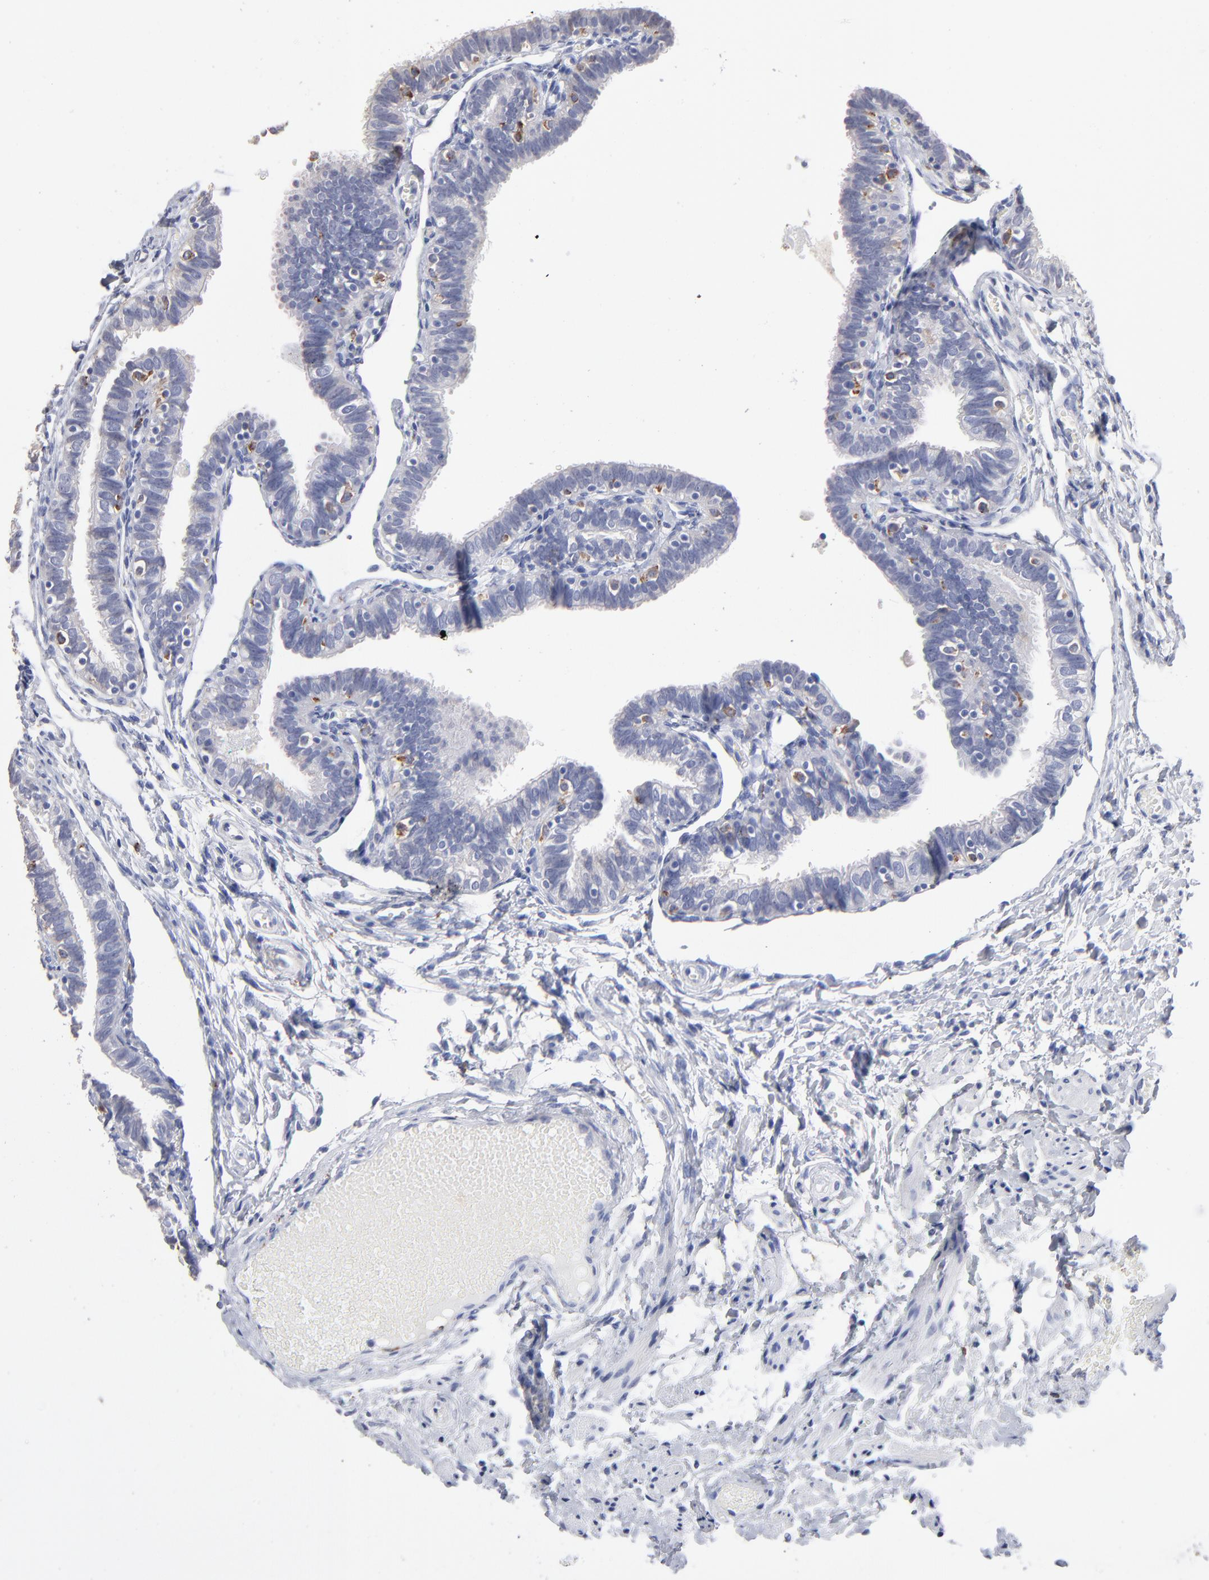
{"staining": {"intensity": "negative", "quantity": "none", "location": "none"}, "tissue": "fallopian tube", "cell_type": "Glandular cells", "image_type": "normal", "snomed": [{"axis": "morphology", "description": "Normal tissue, NOS"}, {"axis": "topography", "description": "Fallopian tube"}], "caption": "Immunohistochemistry (IHC) histopathology image of normal human fallopian tube stained for a protein (brown), which reveals no expression in glandular cells.", "gene": "CD180", "patient": {"sex": "female", "age": 46}}